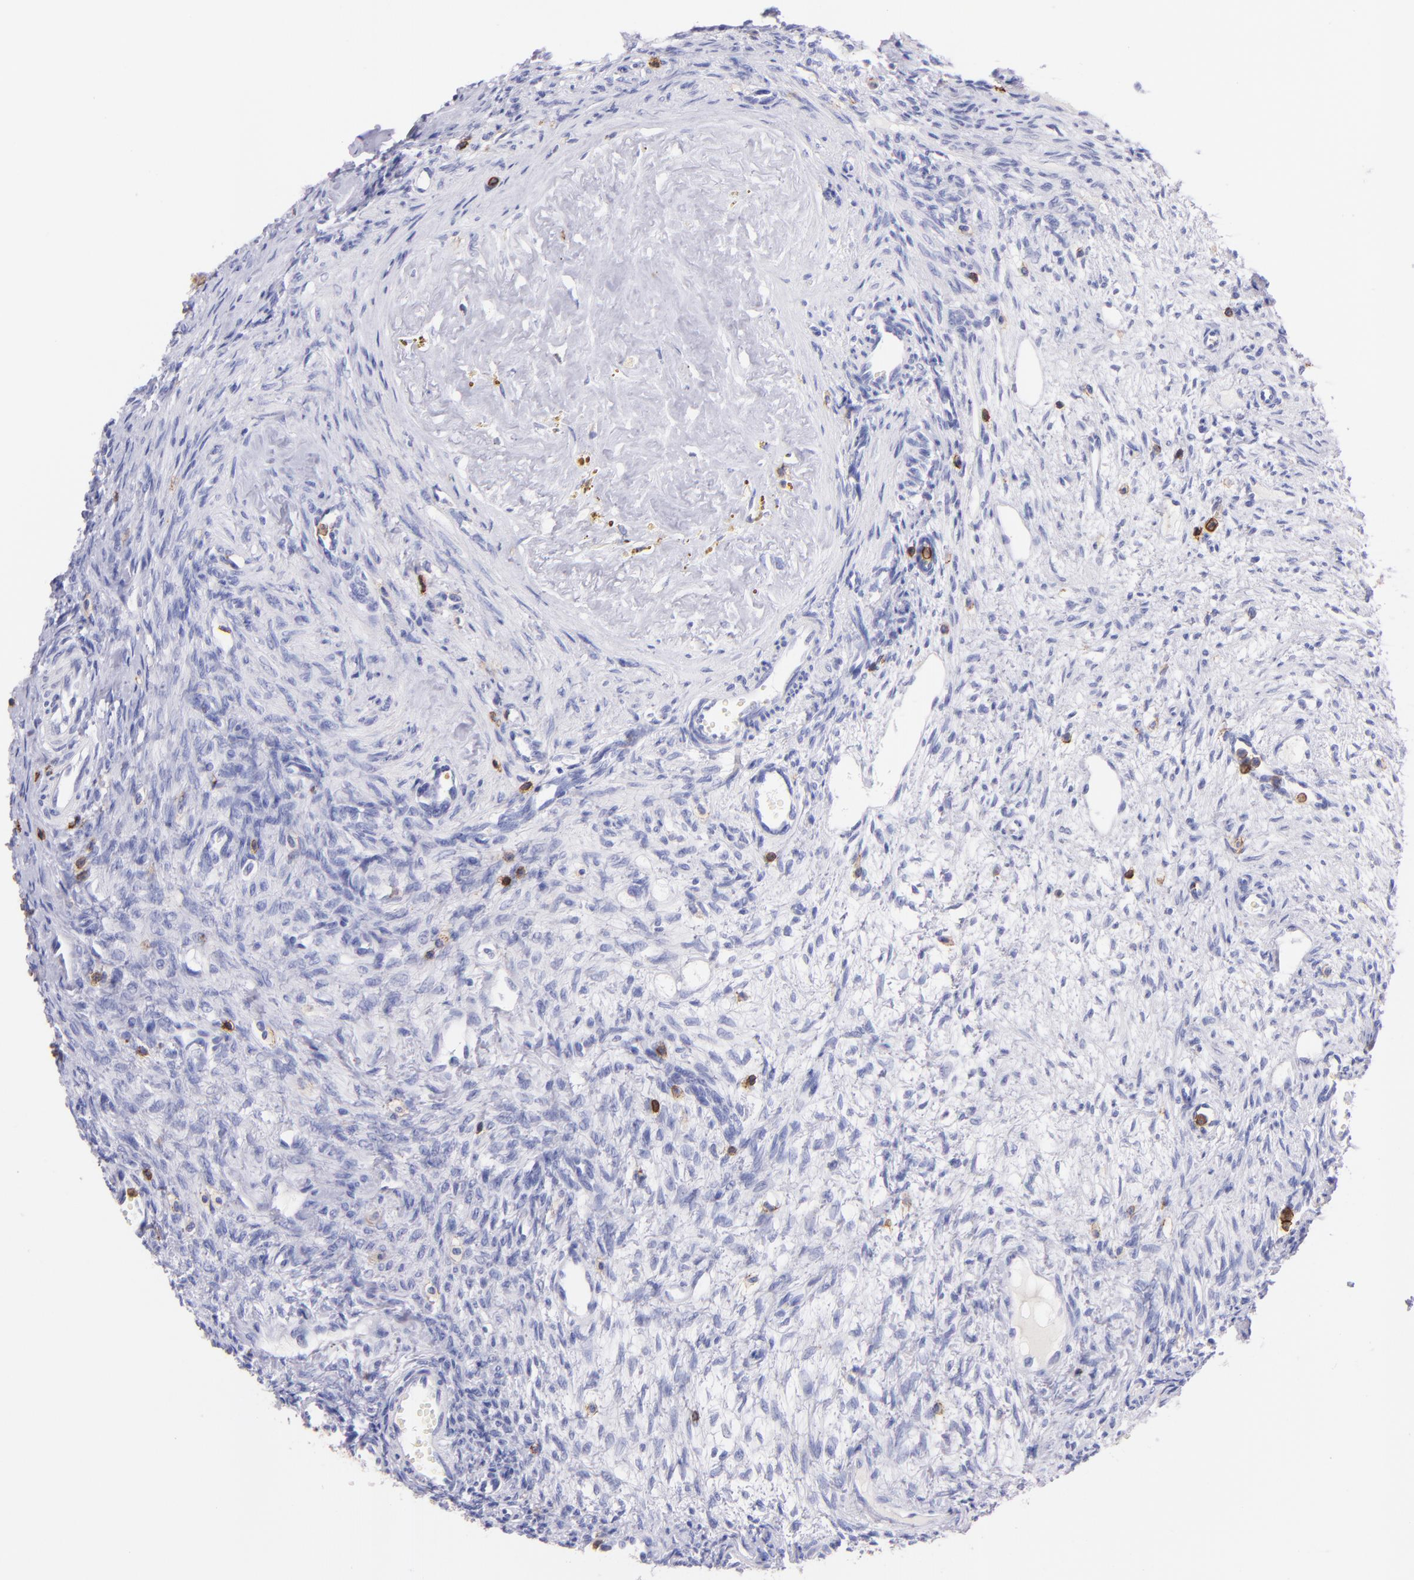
{"staining": {"intensity": "negative", "quantity": "none", "location": "none"}, "tissue": "ovary", "cell_type": "Ovarian stroma cells", "image_type": "normal", "snomed": [{"axis": "morphology", "description": "Normal tissue, NOS"}, {"axis": "topography", "description": "Ovary"}], "caption": "This is an immunohistochemistry (IHC) micrograph of normal human ovary. There is no expression in ovarian stroma cells.", "gene": "SPN", "patient": {"sex": "female", "age": 33}}